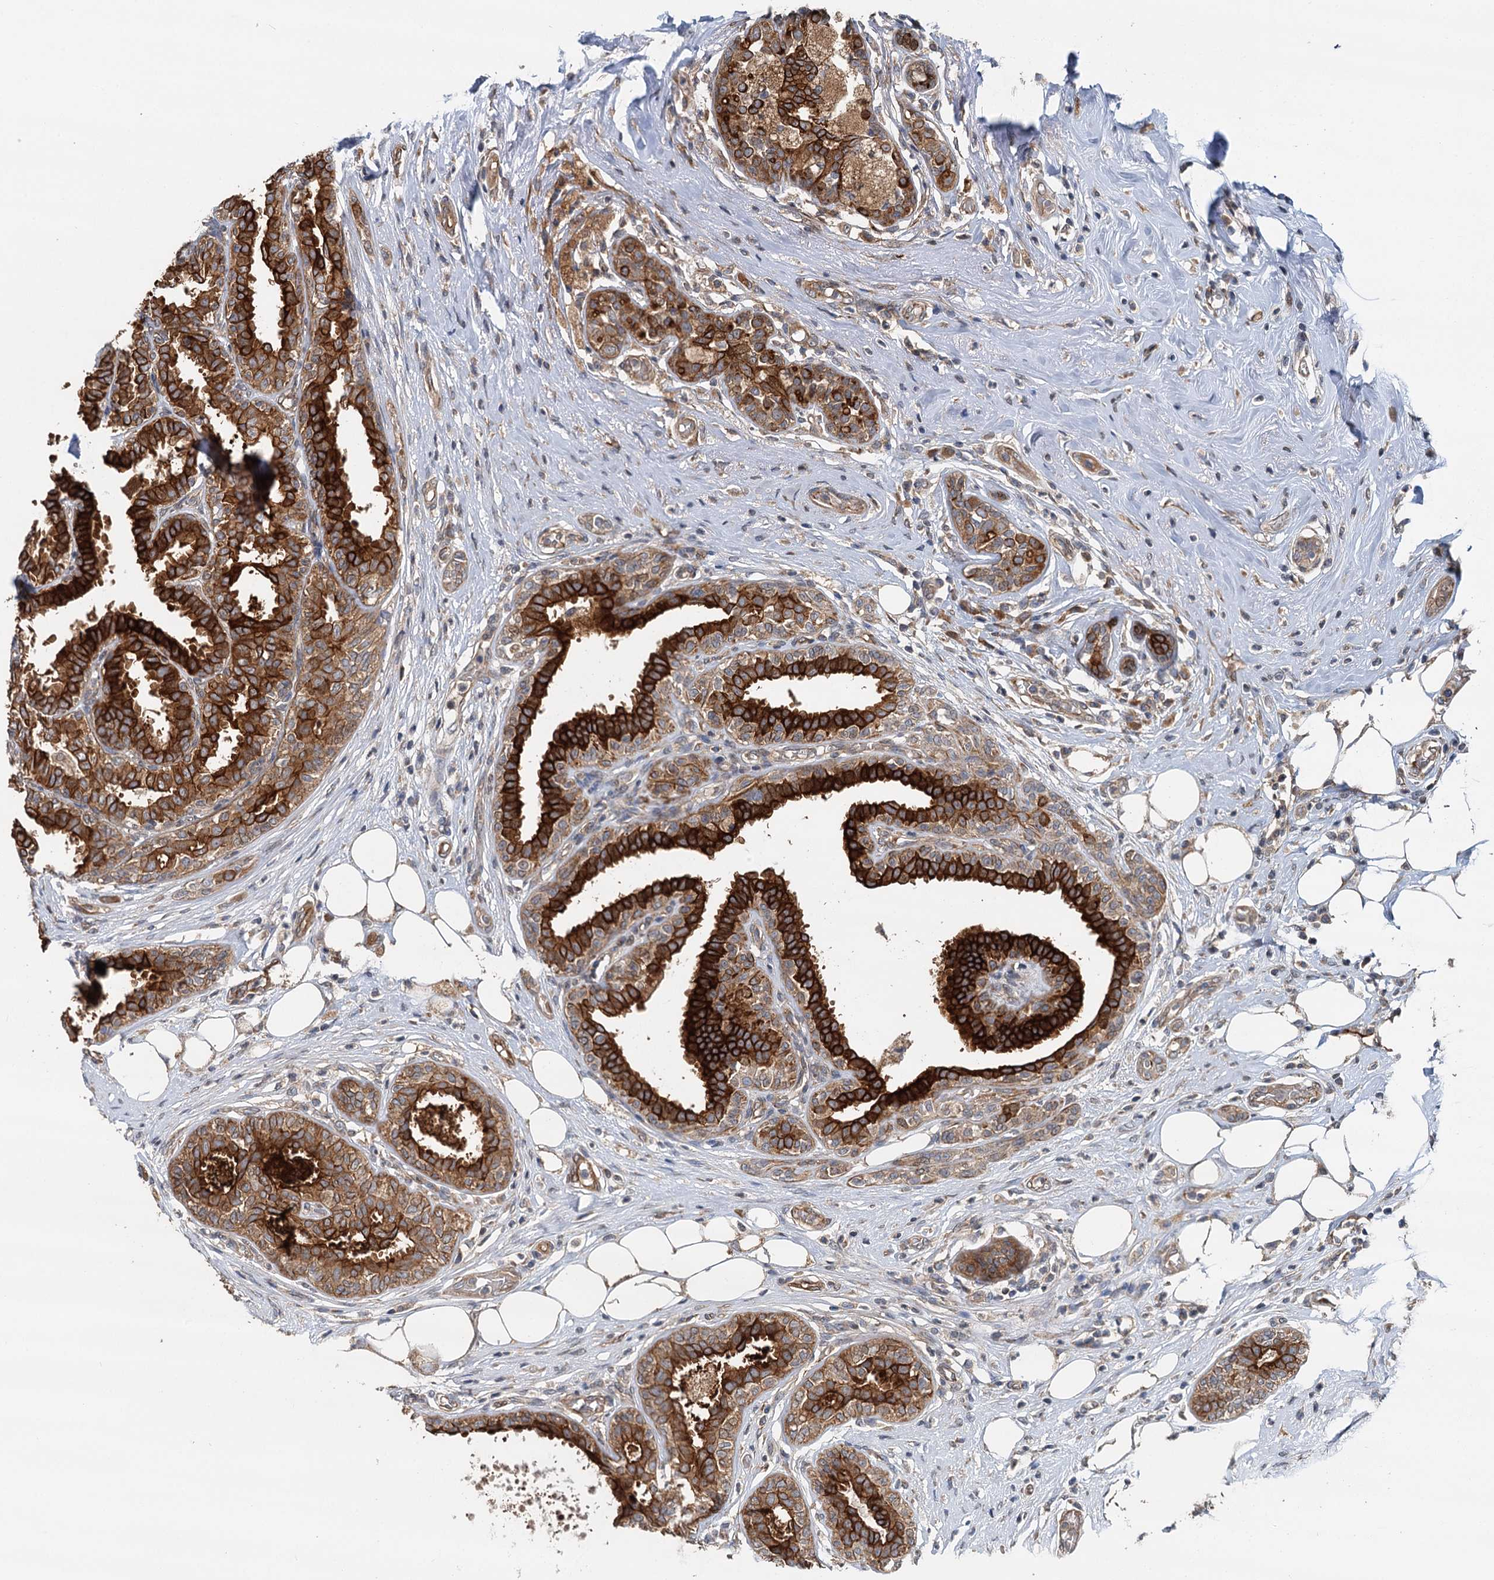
{"staining": {"intensity": "strong", "quantity": ">75%", "location": "cytoplasmic/membranous"}, "tissue": "breast cancer", "cell_type": "Tumor cells", "image_type": "cancer", "snomed": [{"axis": "morphology", "description": "Lobular carcinoma"}, {"axis": "topography", "description": "Breast"}], "caption": "Human lobular carcinoma (breast) stained with a brown dye exhibits strong cytoplasmic/membranous positive positivity in about >75% of tumor cells.", "gene": "LRRK2", "patient": {"sex": "female", "age": 51}}